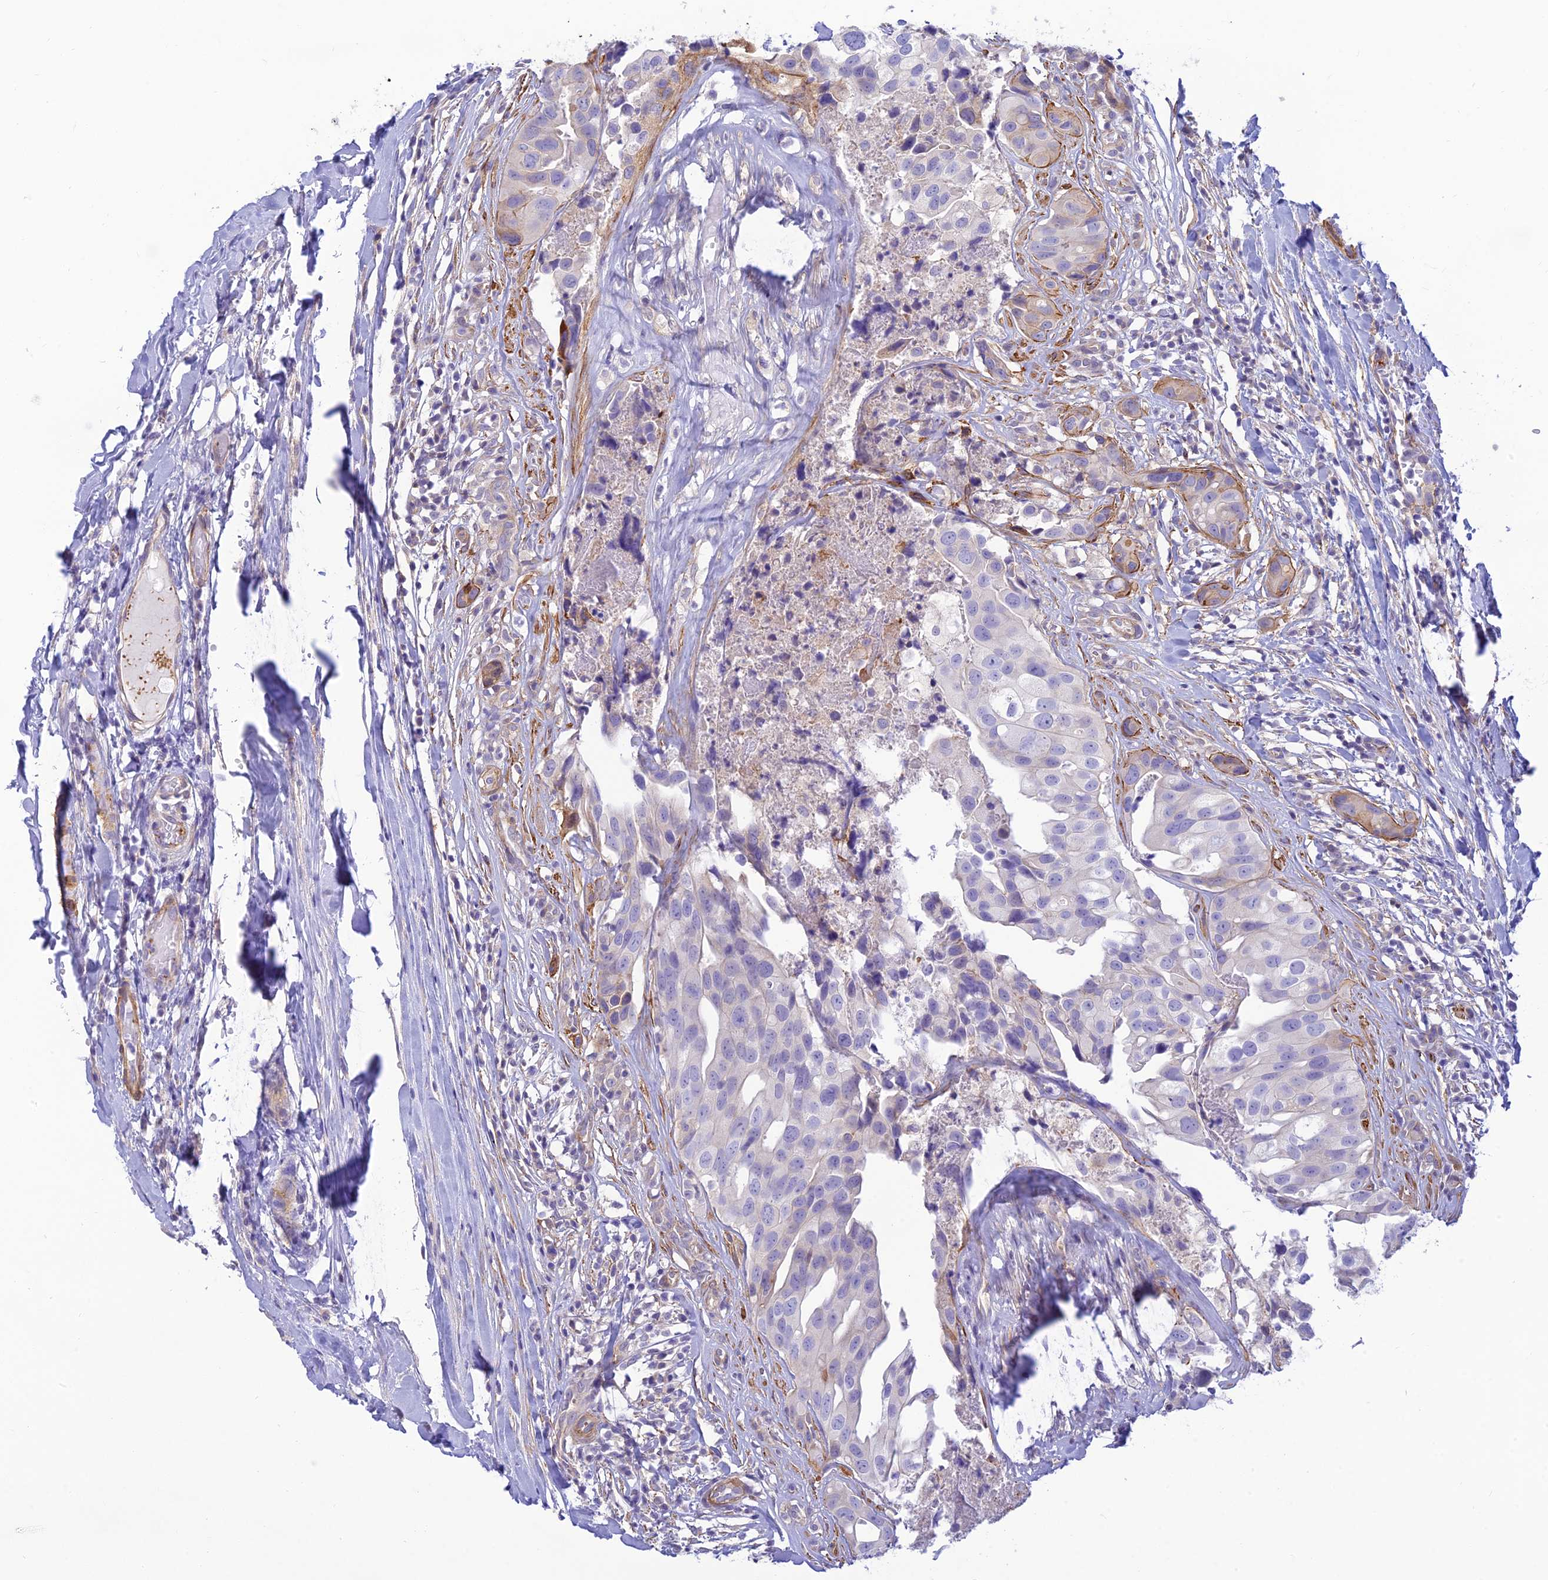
{"staining": {"intensity": "negative", "quantity": "none", "location": "none"}, "tissue": "head and neck cancer", "cell_type": "Tumor cells", "image_type": "cancer", "snomed": [{"axis": "morphology", "description": "Adenocarcinoma, NOS"}, {"axis": "morphology", "description": "Adenocarcinoma, metastatic, NOS"}, {"axis": "topography", "description": "Head-Neck"}], "caption": "Immunohistochemistry (IHC) micrograph of neoplastic tissue: head and neck cancer stained with DAB reveals no significant protein positivity in tumor cells.", "gene": "FBXW4", "patient": {"sex": "male", "age": 75}}